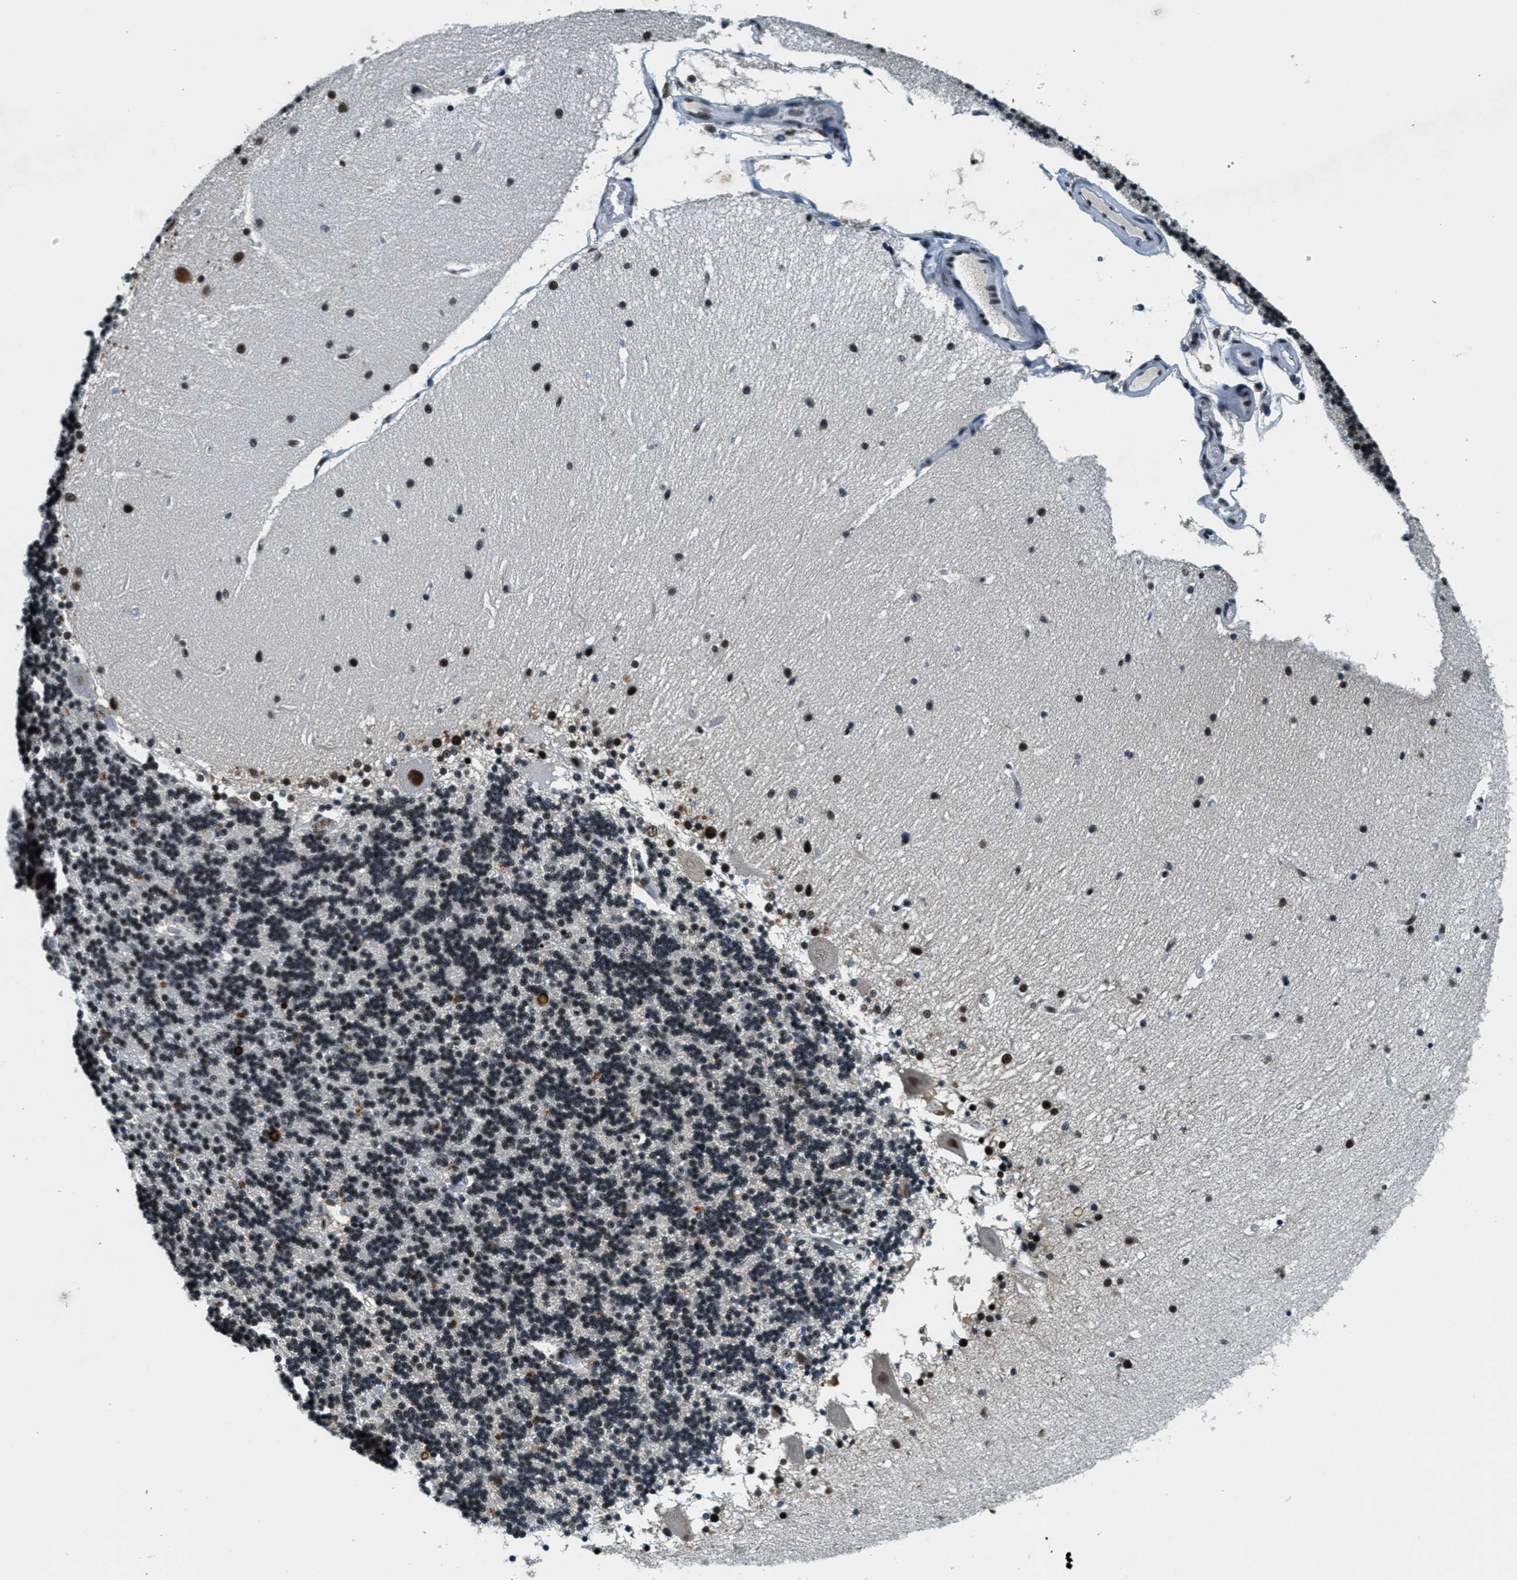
{"staining": {"intensity": "strong", "quantity": ">75%", "location": "nuclear"}, "tissue": "cerebellum", "cell_type": "Cells in granular layer", "image_type": "normal", "snomed": [{"axis": "morphology", "description": "Normal tissue, NOS"}, {"axis": "topography", "description": "Cerebellum"}], "caption": "DAB immunohistochemical staining of normal cerebellum displays strong nuclear protein positivity in approximately >75% of cells in granular layer. The staining was performed using DAB, with brown indicating positive protein expression. Nuclei are stained blue with hematoxylin.", "gene": "SSB", "patient": {"sex": "female", "age": 54}}